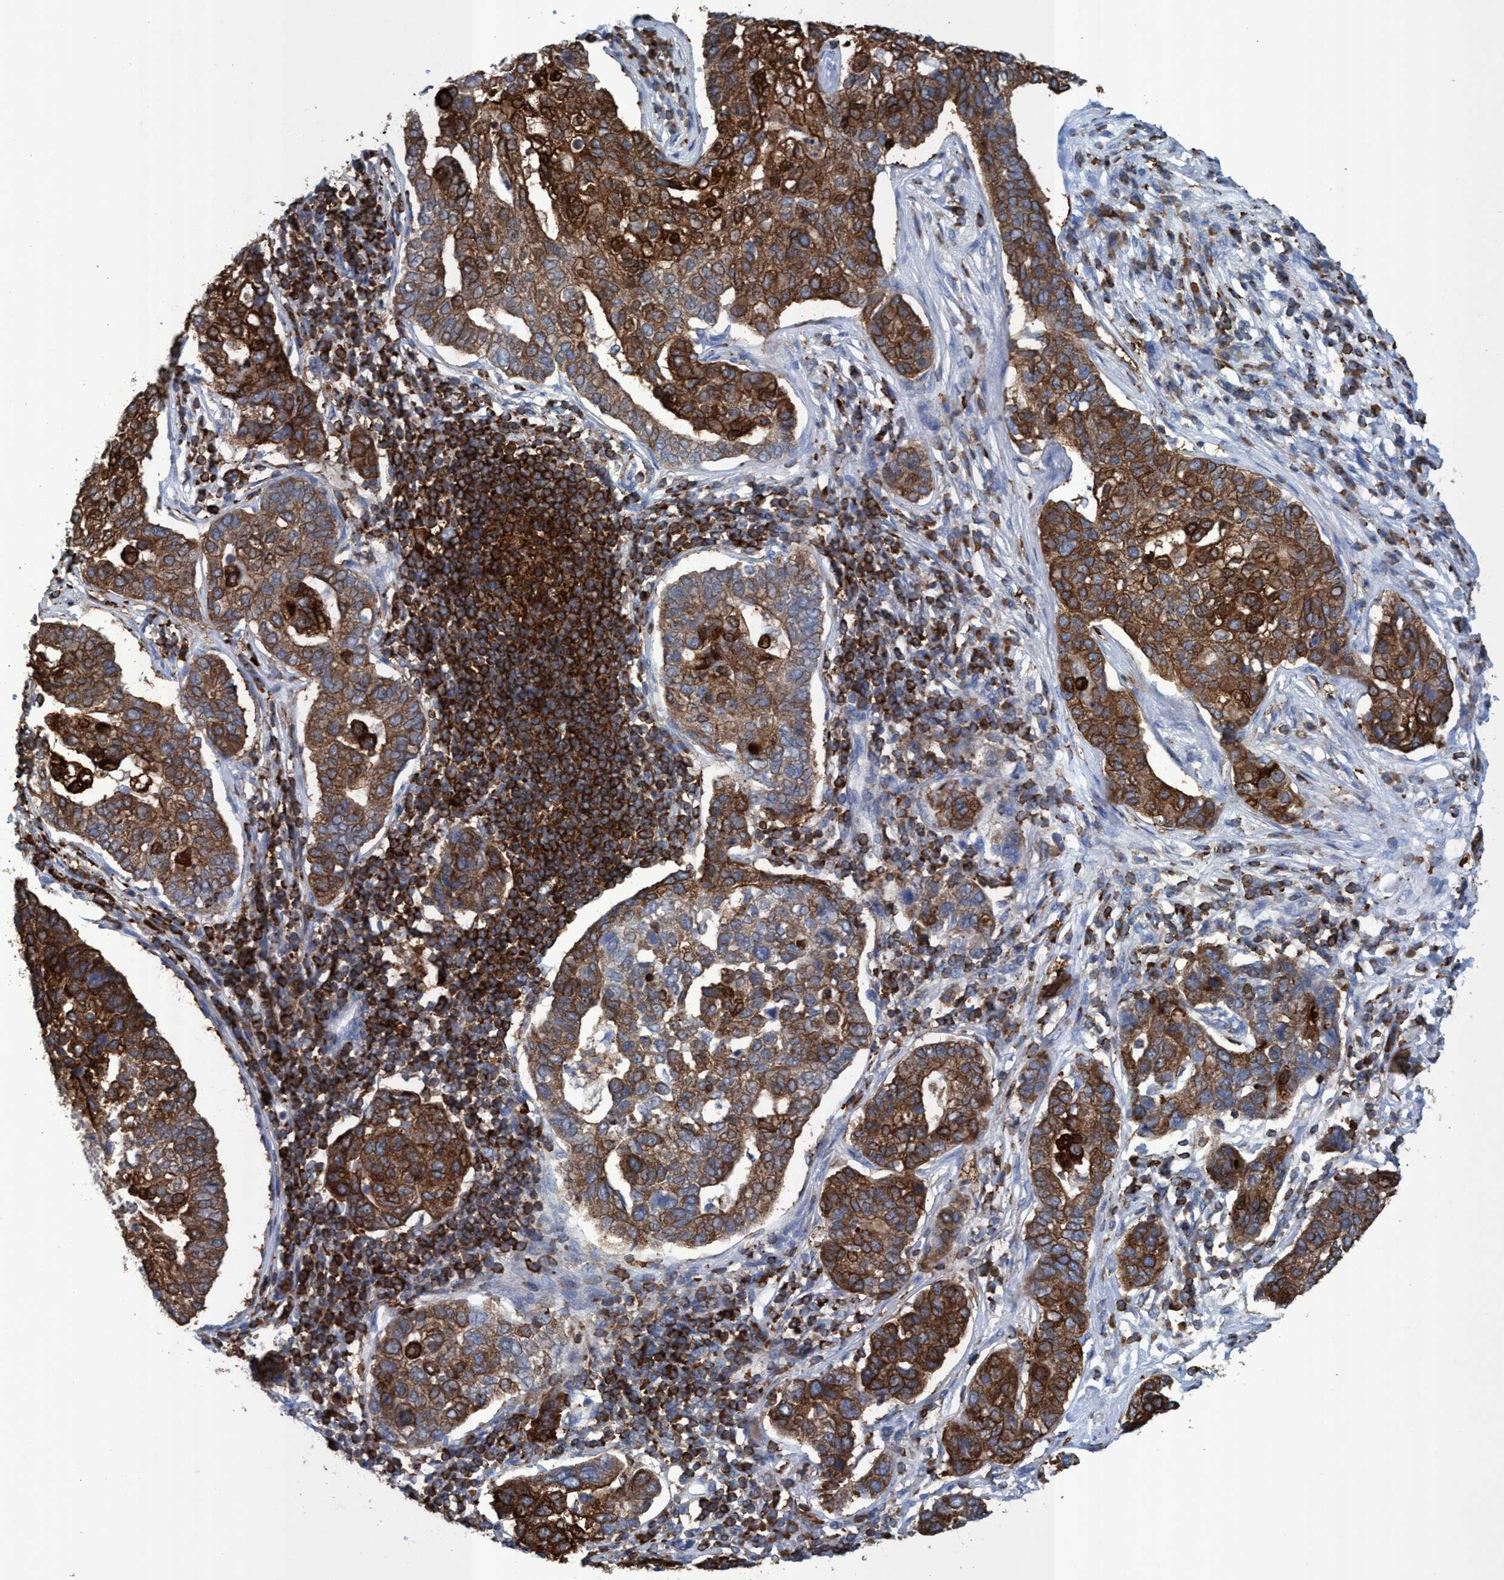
{"staining": {"intensity": "strong", "quantity": ">75%", "location": "cytoplasmic/membranous"}, "tissue": "pancreatic cancer", "cell_type": "Tumor cells", "image_type": "cancer", "snomed": [{"axis": "morphology", "description": "Adenocarcinoma, NOS"}, {"axis": "topography", "description": "Pancreas"}], "caption": "IHC histopathology image of human pancreatic adenocarcinoma stained for a protein (brown), which reveals high levels of strong cytoplasmic/membranous expression in approximately >75% of tumor cells.", "gene": "EZR", "patient": {"sex": "female", "age": 61}}